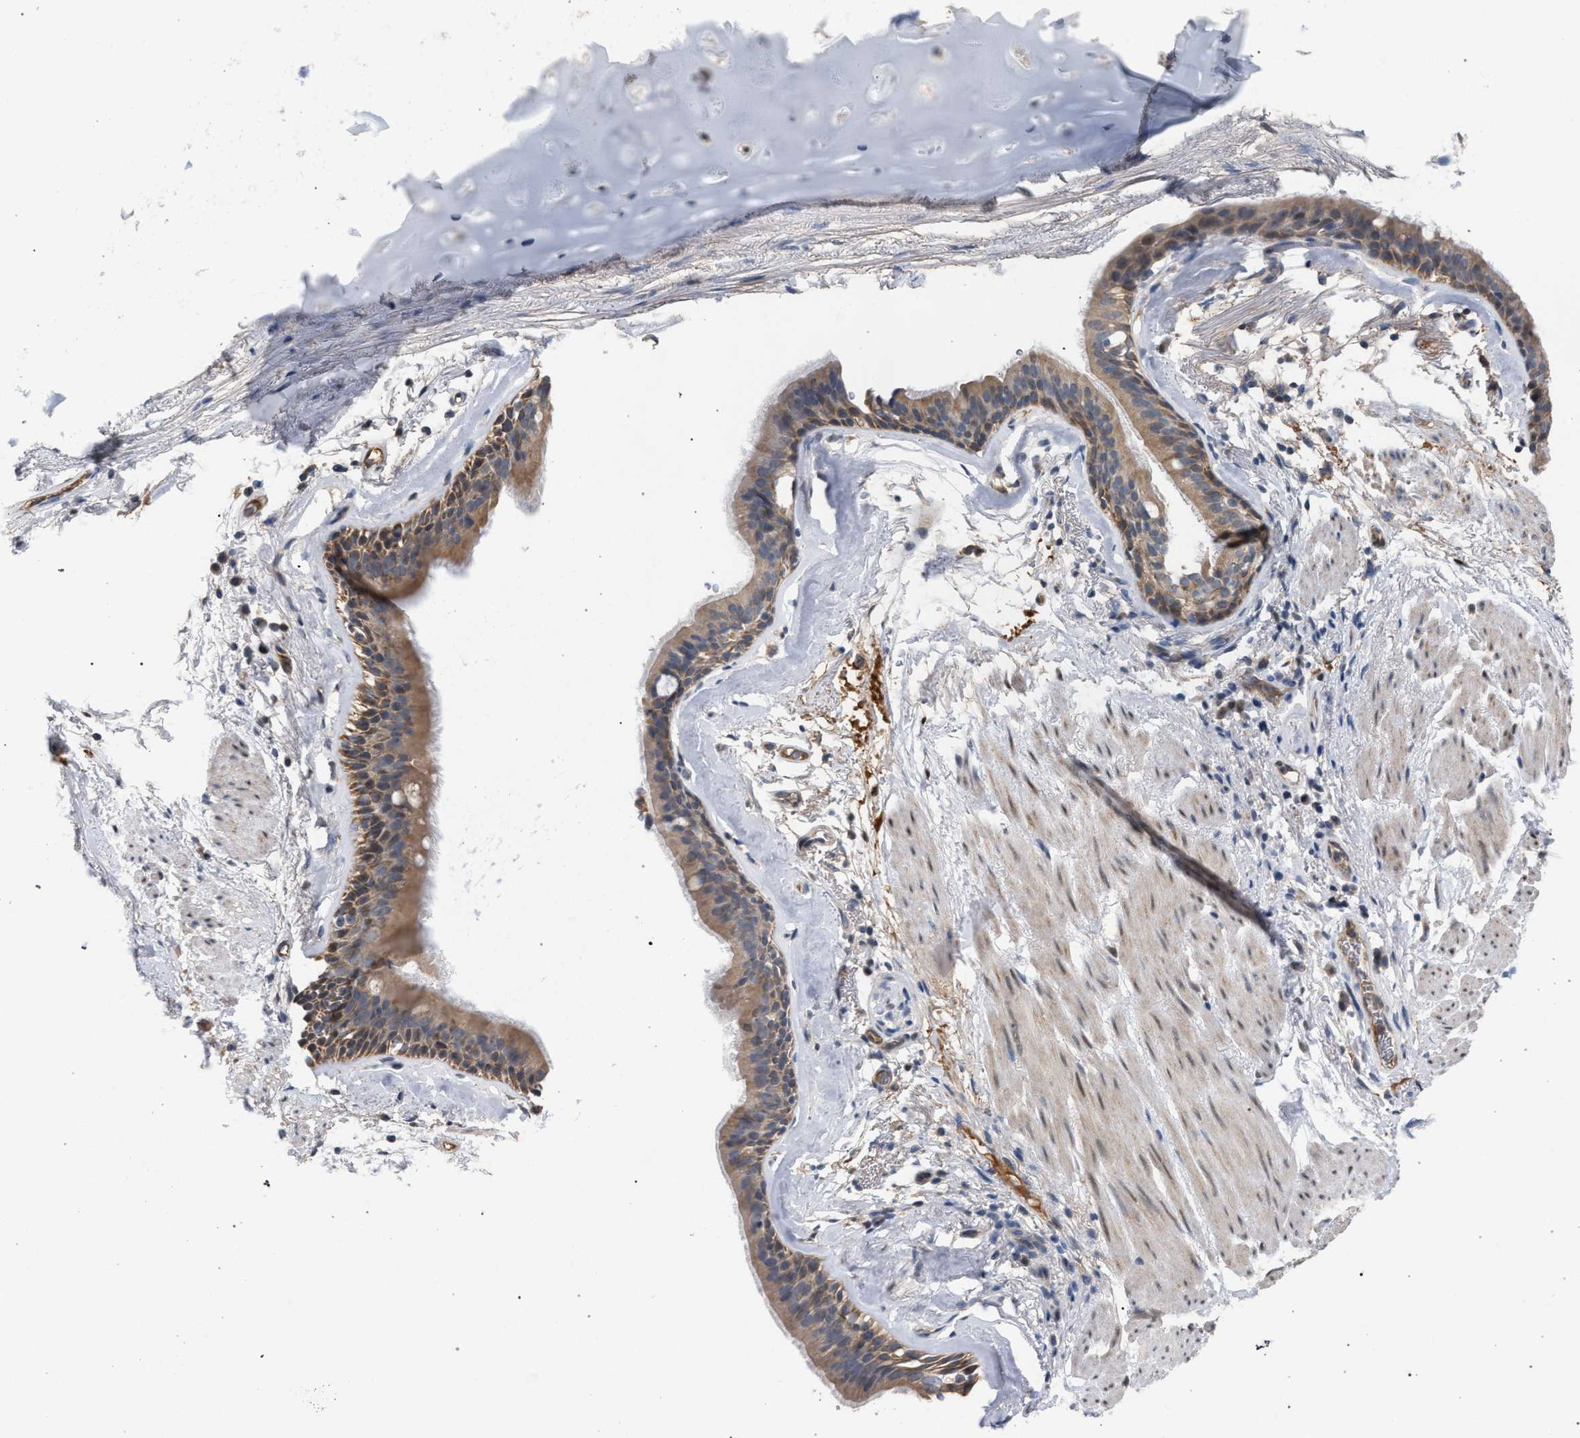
{"staining": {"intensity": "moderate", "quantity": ">75%", "location": "cytoplasmic/membranous"}, "tissue": "bronchus", "cell_type": "Respiratory epithelial cells", "image_type": "normal", "snomed": [{"axis": "morphology", "description": "Normal tissue, NOS"}, {"axis": "topography", "description": "Cartilage tissue"}], "caption": "Protein staining exhibits moderate cytoplasmic/membranous positivity in about >75% of respiratory epithelial cells in normal bronchus. Using DAB (brown) and hematoxylin (blue) stains, captured at high magnification using brightfield microscopy.", "gene": "TECPR1", "patient": {"sex": "female", "age": 63}}